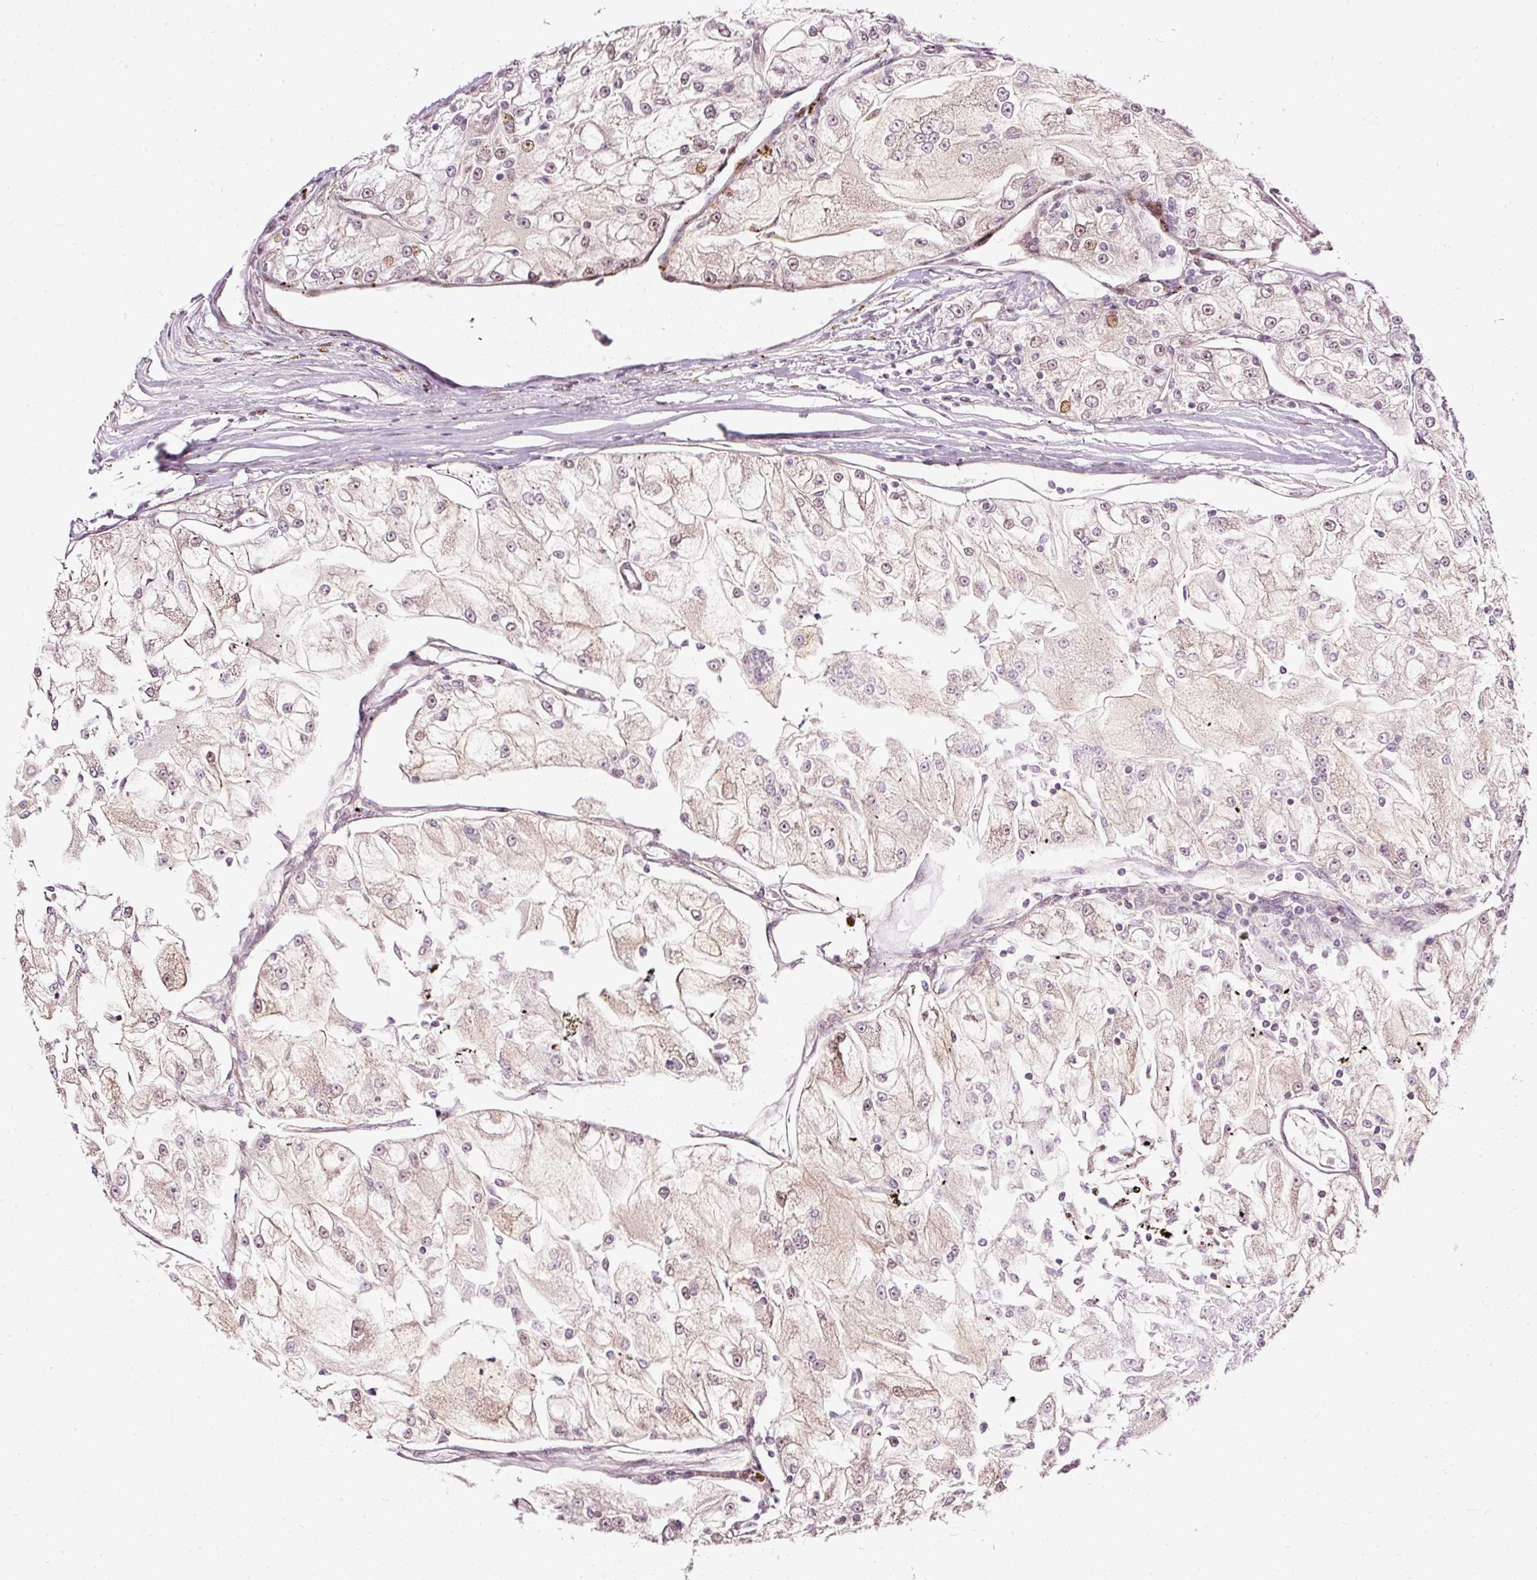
{"staining": {"intensity": "weak", "quantity": "<25%", "location": "cytoplasmic/membranous"}, "tissue": "renal cancer", "cell_type": "Tumor cells", "image_type": "cancer", "snomed": [{"axis": "morphology", "description": "Adenocarcinoma, NOS"}, {"axis": "topography", "description": "Kidney"}], "caption": "A high-resolution micrograph shows immunohistochemistry staining of renal cancer (adenocarcinoma), which demonstrates no significant positivity in tumor cells.", "gene": "ZNF778", "patient": {"sex": "female", "age": 72}}